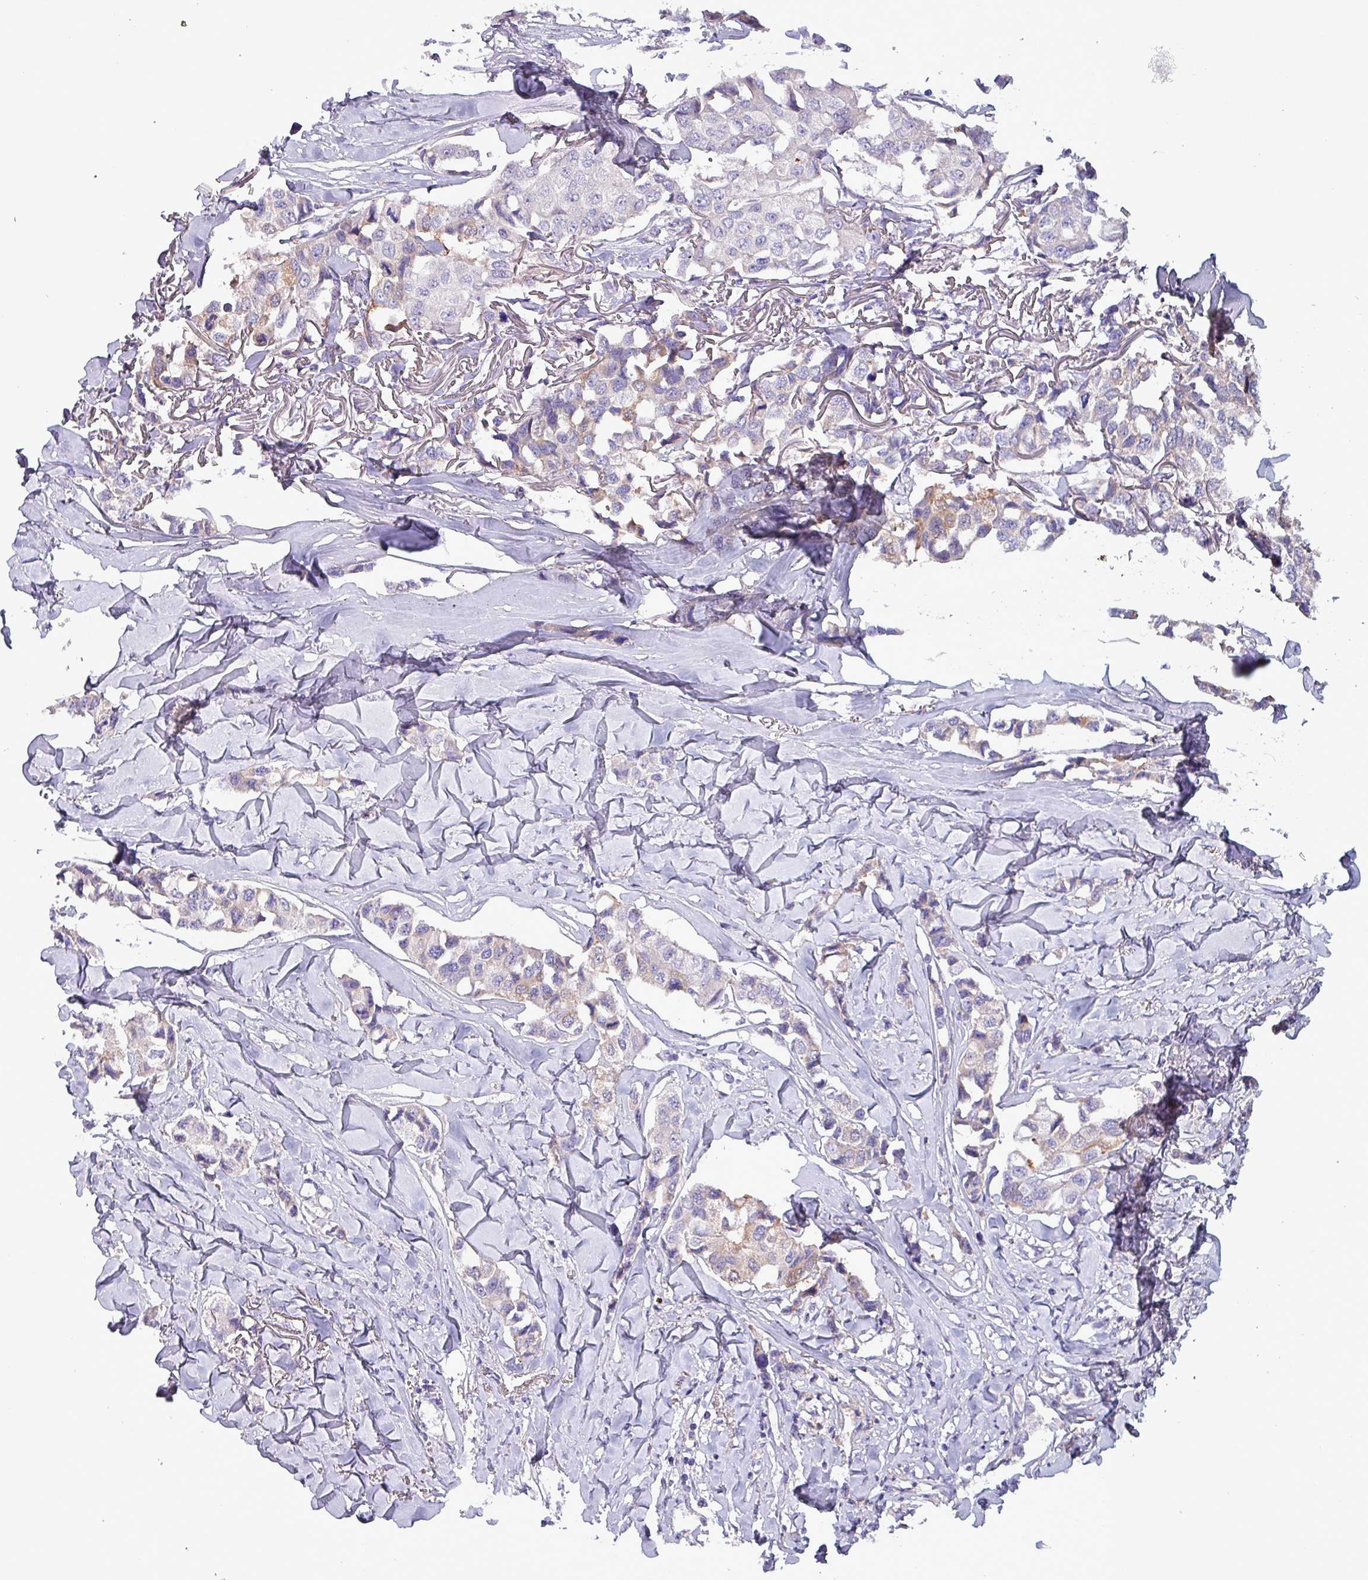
{"staining": {"intensity": "negative", "quantity": "none", "location": "none"}, "tissue": "breast cancer", "cell_type": "Tumor cells", "image_type": "cancer", "snomed": [{"axis": "morphology", "description": "Duct carcinoma"}, {"axis": "topography", "description": "Breast"}], "caption": "IHC image of neoplastic tissue: breast cancer (infiltrating ductal carcinoma) stained with DAB (3,3'-diaminobenzidine) exhibits no significant protein staining in tumor cells.", "gene": "HSD3B7", "patient": {"sex": "female", "age": 80}}